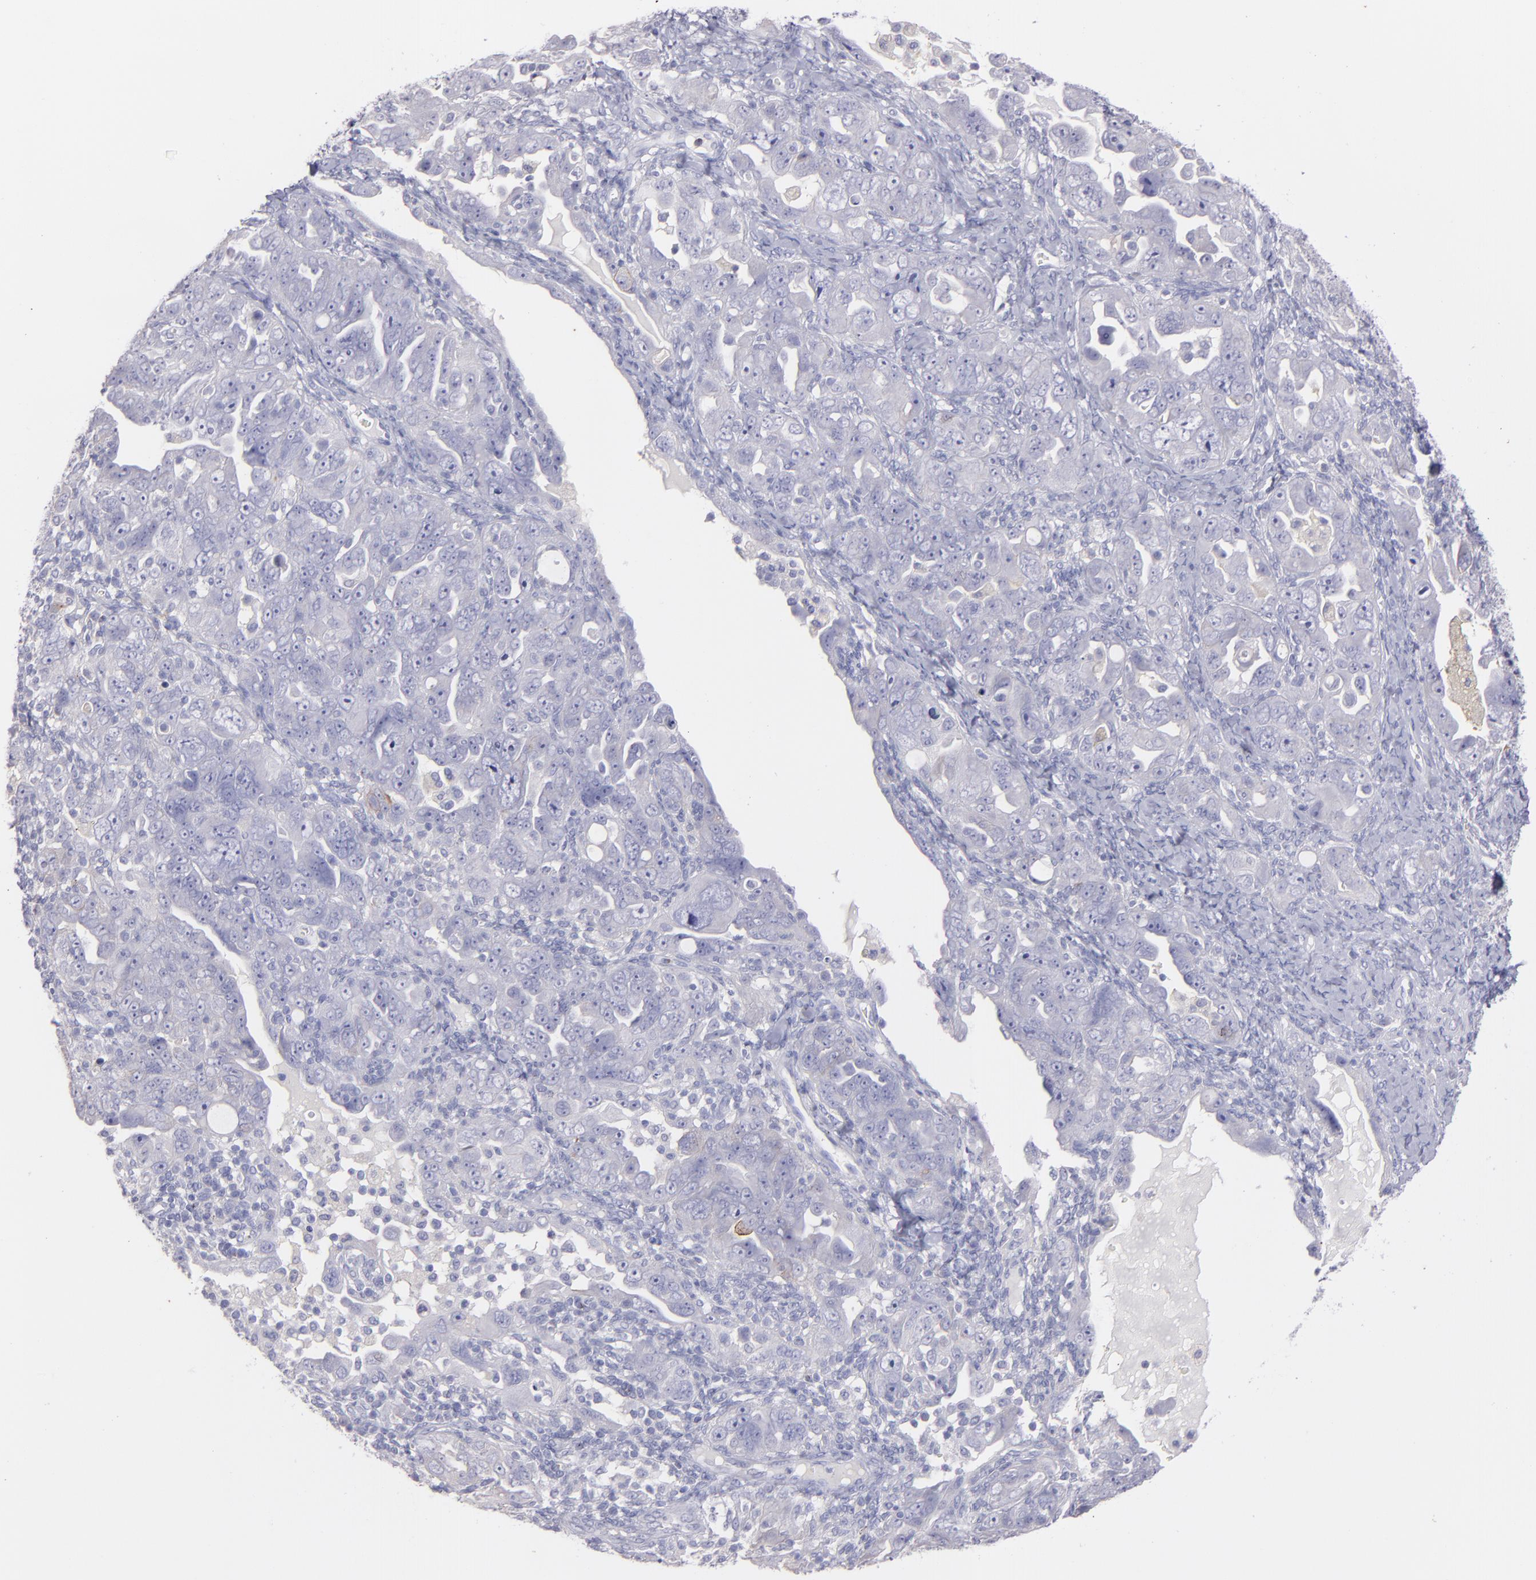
{"staining": {"intensity": "negative", "quantity": "none", "location": "none"}, "tissue": "ovarian cancer", "cell_type": "Tumor cells", "image_type": "cancer", "snomed": [{"axis": "morphology", "description": "Cystadenocarcinoma, serous, NOS"}, {"axis": "topography", "description": "Ovary"}], "caption": "DAB immunohistochemical staining of ovarian cancer (serous cystadenocarcinoma) demonstrates no significant staining in tumor cells. Brightfield microscopy of immunohistochemistry (IHC) stained with DAB (brown) and hematoxylin (blue), captured at high magnification.", "gene": "SNAP25", "patient": {"sex": "female", "age": 66}}